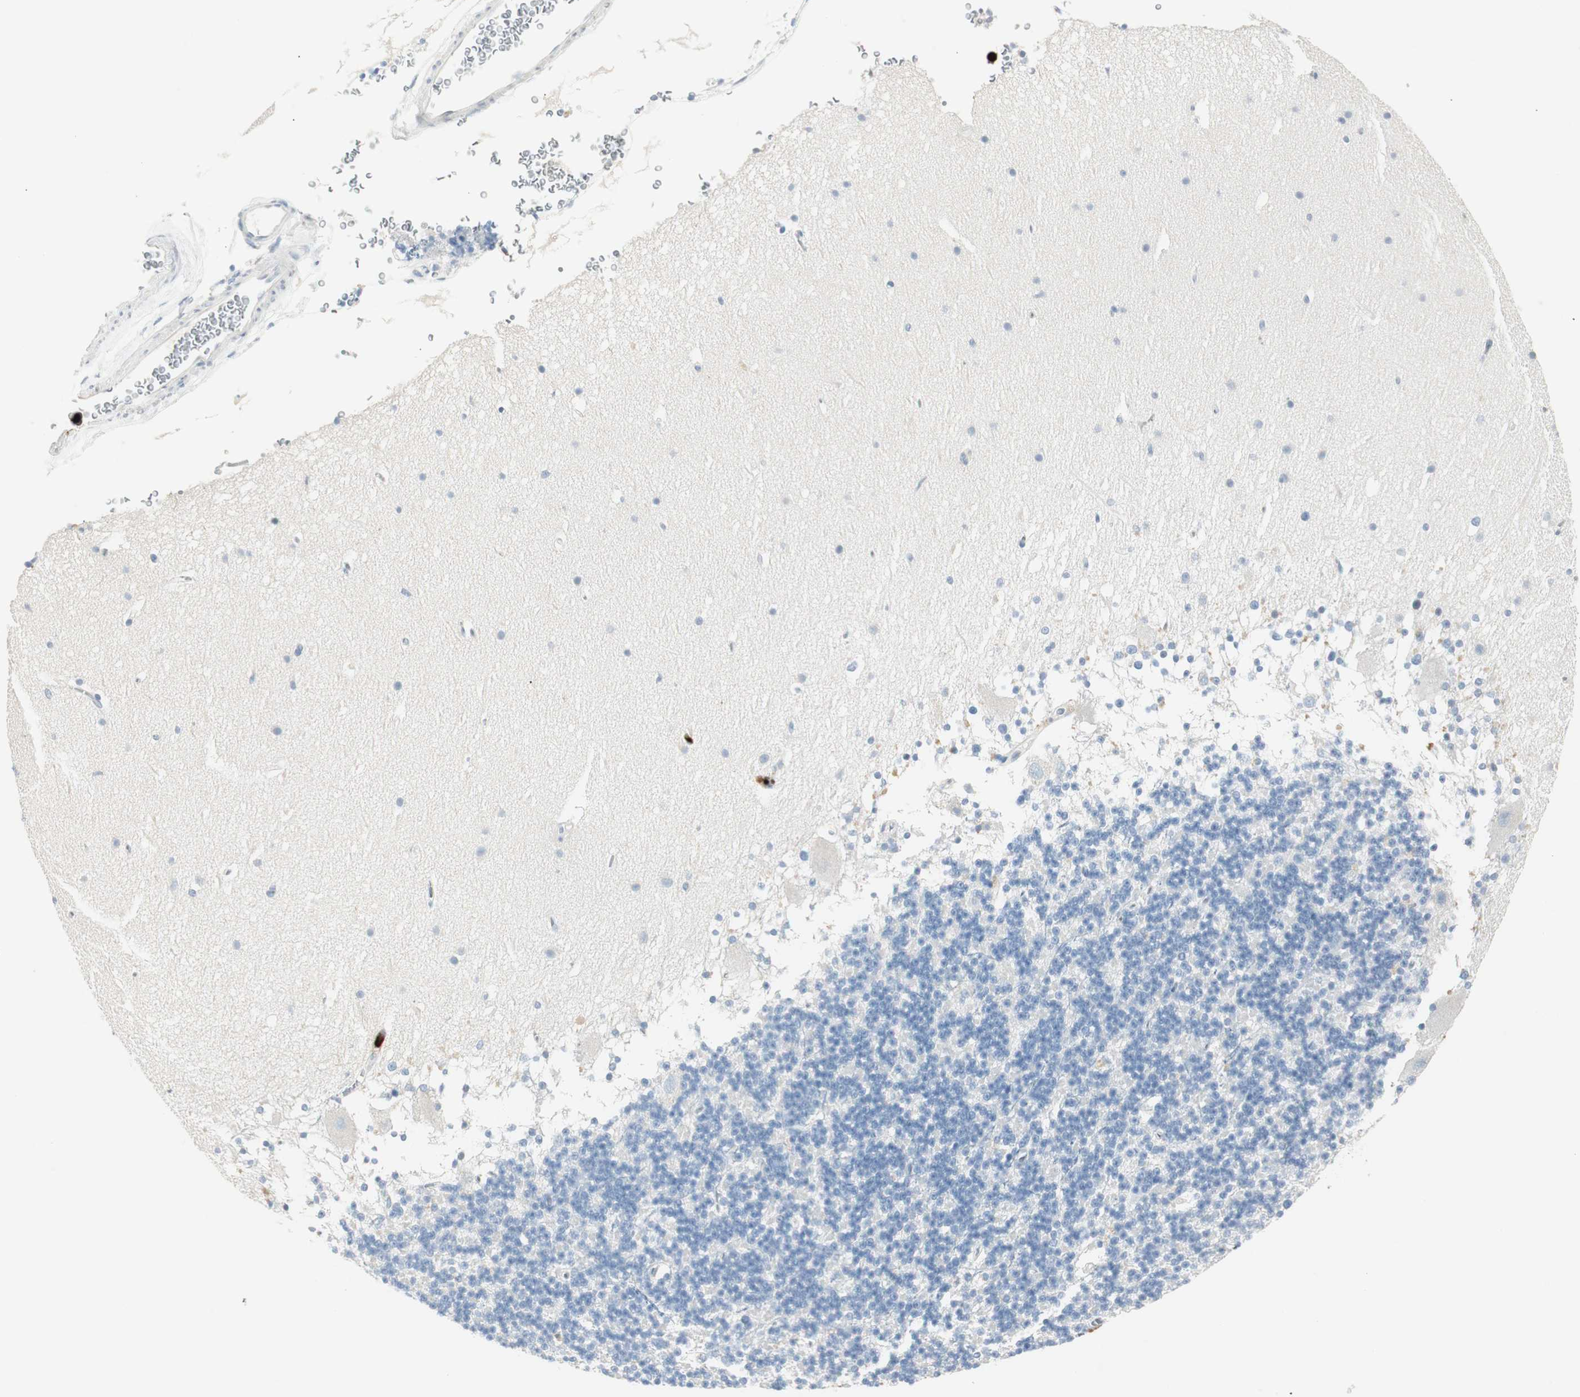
{"staining": {"intensity": "negative", "quantity": "none", "location": "none"}, "tissue": "cerebellum", "cell_type": "Cells in granular layer", "image_type": "normal", "snomed": [{"axis": "morphology", "description": "Normal tissue, NOS"}, {"axis": "topography", "description": "Cerebellum"}], "caption": "Cerebellum stained for a protein using immunohistochemistry shows no expression cells in granular layer.", "gene": "PRTN3", "patient": {"sex": "female", "age": 19}}